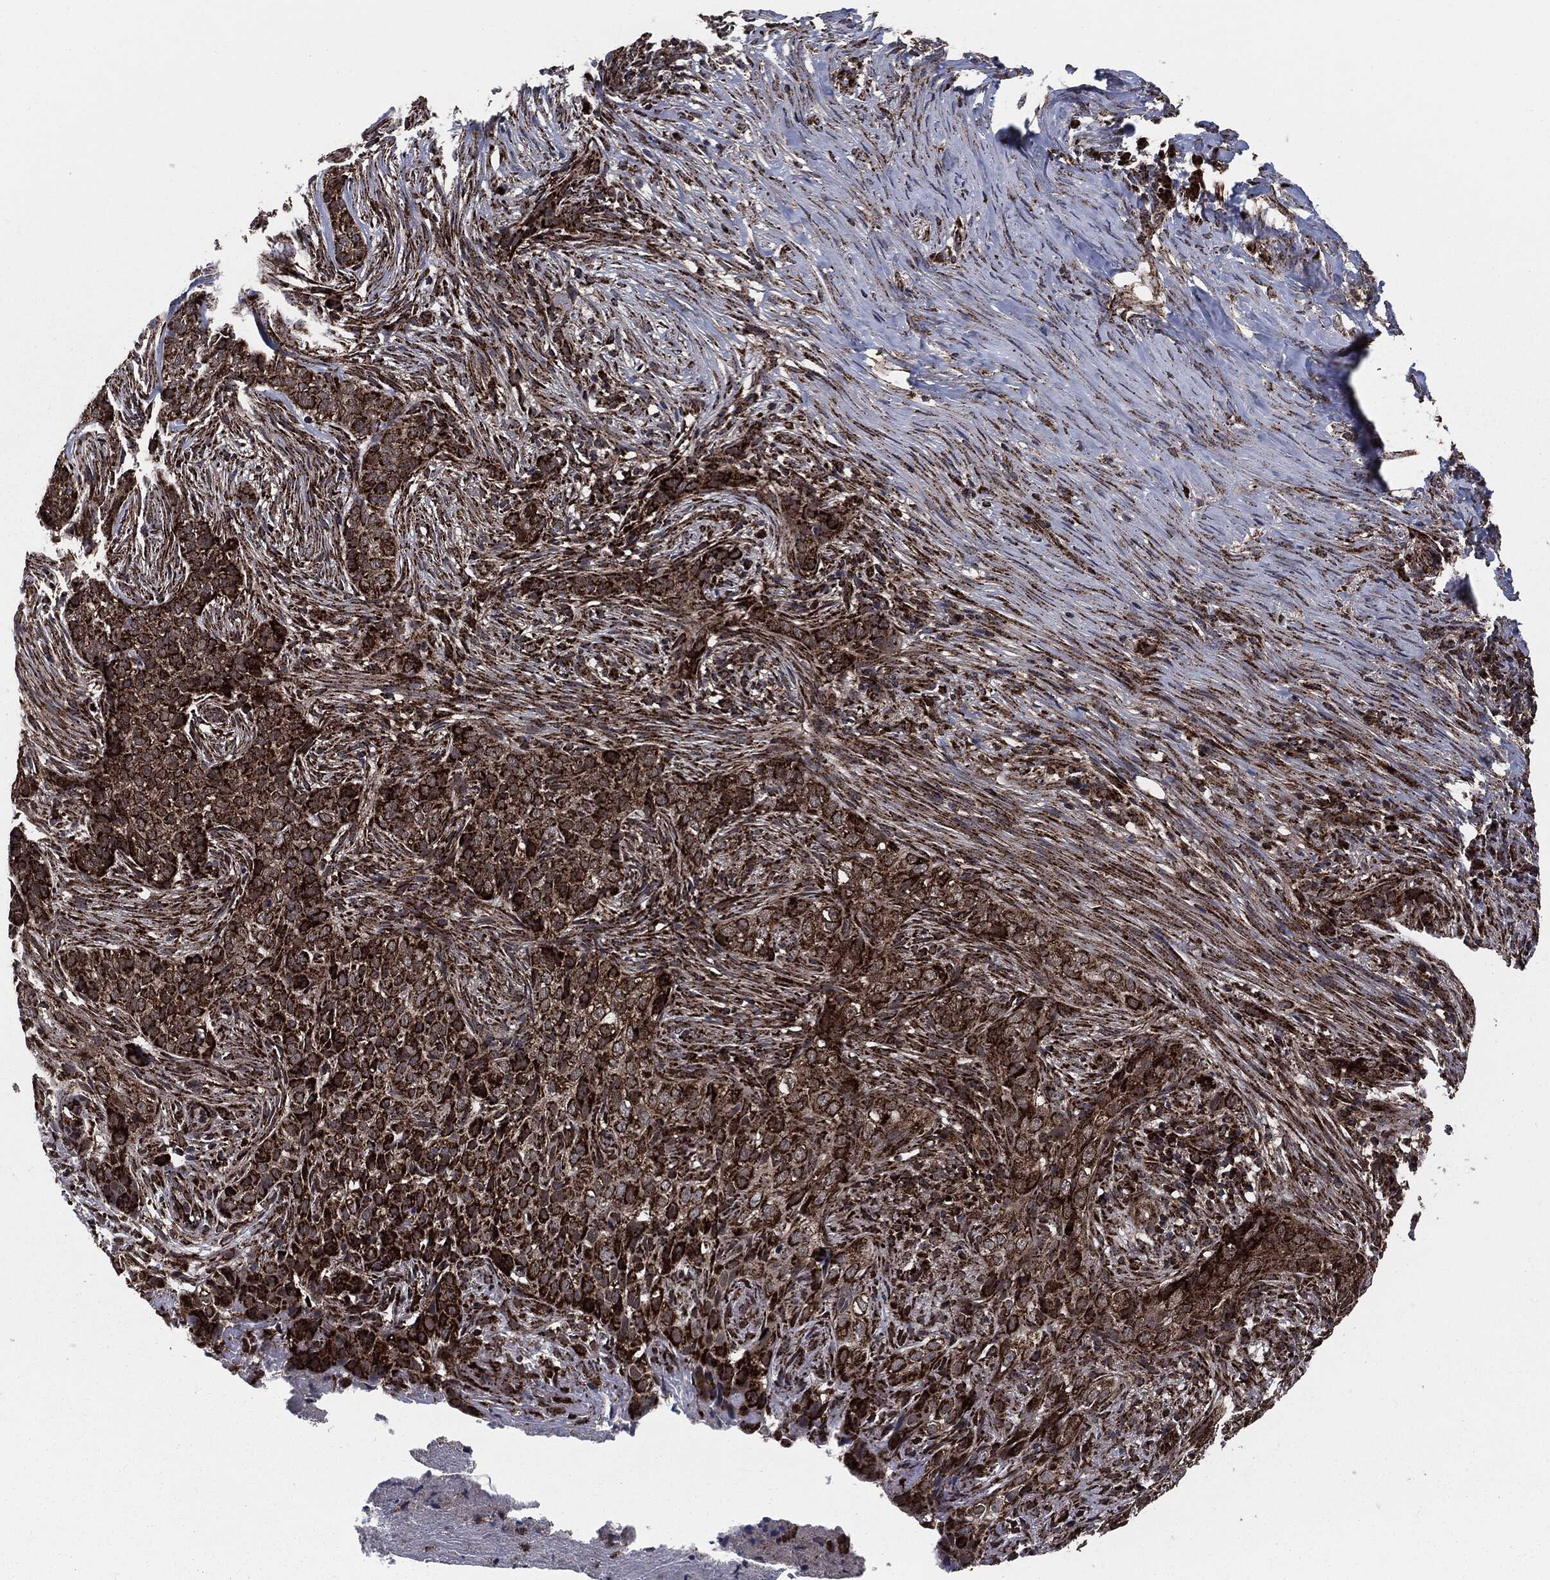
{"staining": {"intensity": "strong", "quantity": "25%-75%", "location": "cytoplasmic/membranous"}, "tissue": "skin cancer", "cell_type": "Tumor cells", "image_type": "cancer", "snomed": [{"axis": "morphology", "description": "Squamous cell carcinoma, NOS"}, {"axis": "topography", "description": "Skin"}], "caption": "A micrograph of skin cancer (squamous cell carcinoma) stained for a protein reveals strong cytoplasmic/membranous brown staining in tumor cells.", "gene": "FH", "patient": {"sex": "male", "age": 88}}